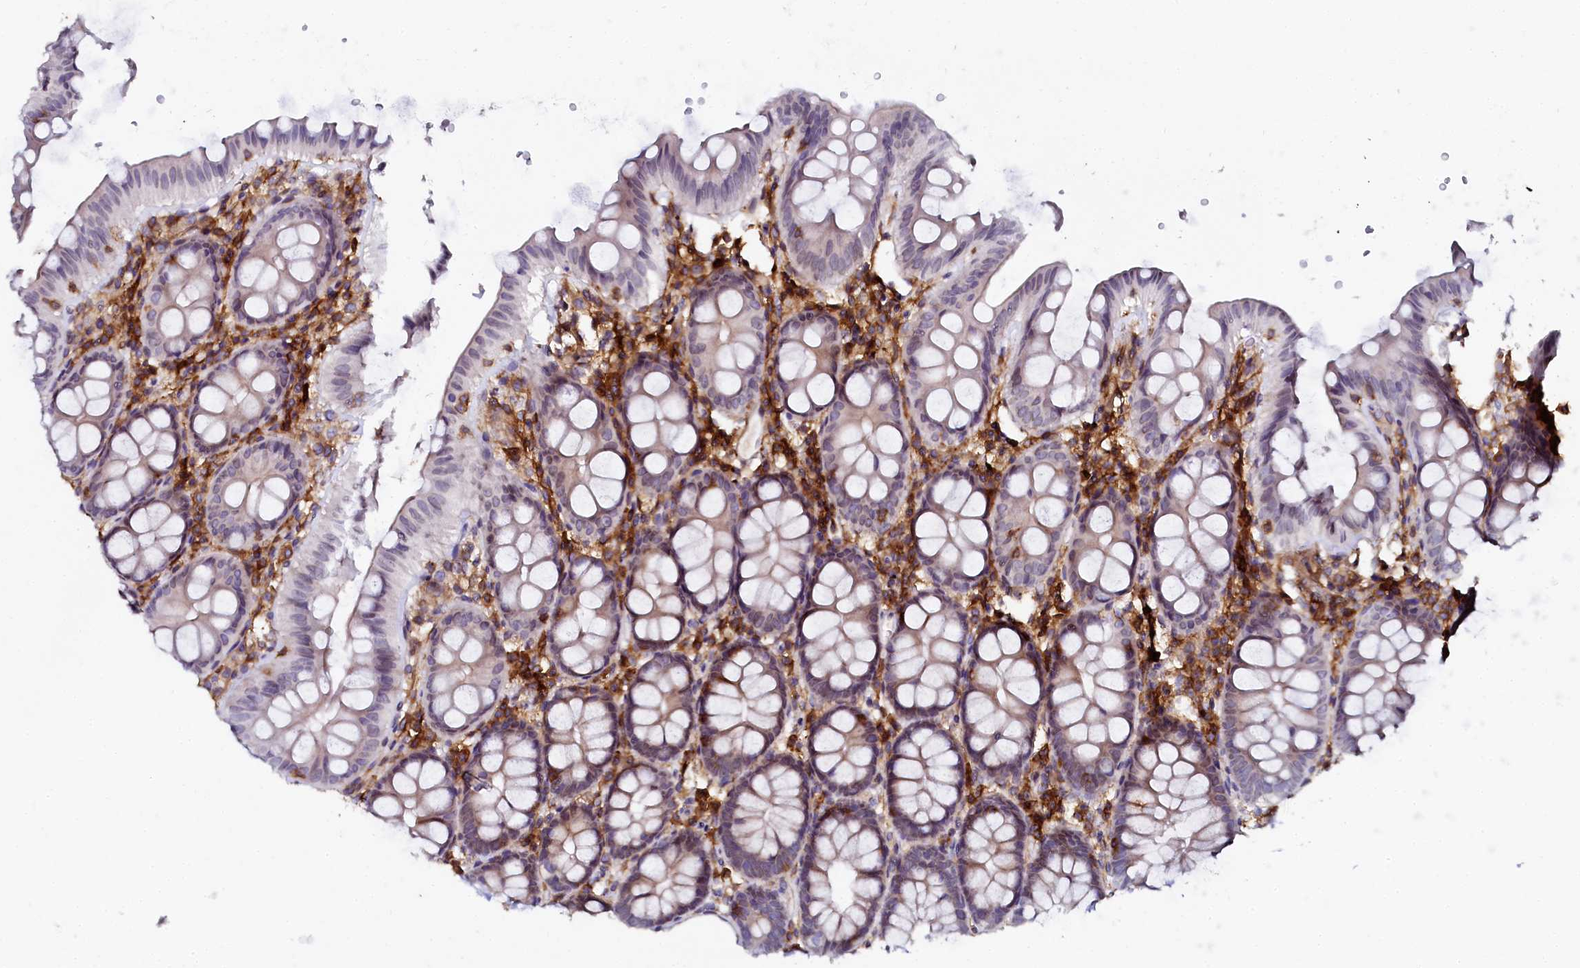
{"staining": {"intensity": "weak", "quantity": "25%-75%", "location": "cytoplasmic/membranous"}, "tissue": "colon", "cell_type": "Endothelial cells", "image_type": "normal", "snomed": [{"axis": "morphology", "description": "Normal tissue, NOS"}, {"axis": "topography", "description": "Colon"}], "caption": "Immunohistochemical staining of benign colon demonstrates 25%-75% levels of weak cytoplasmic/membranous protein staining in about 25%-75% of endothelial cells.", "gene": "AAAS", "patient": {"sex": "male", "age": 75}}